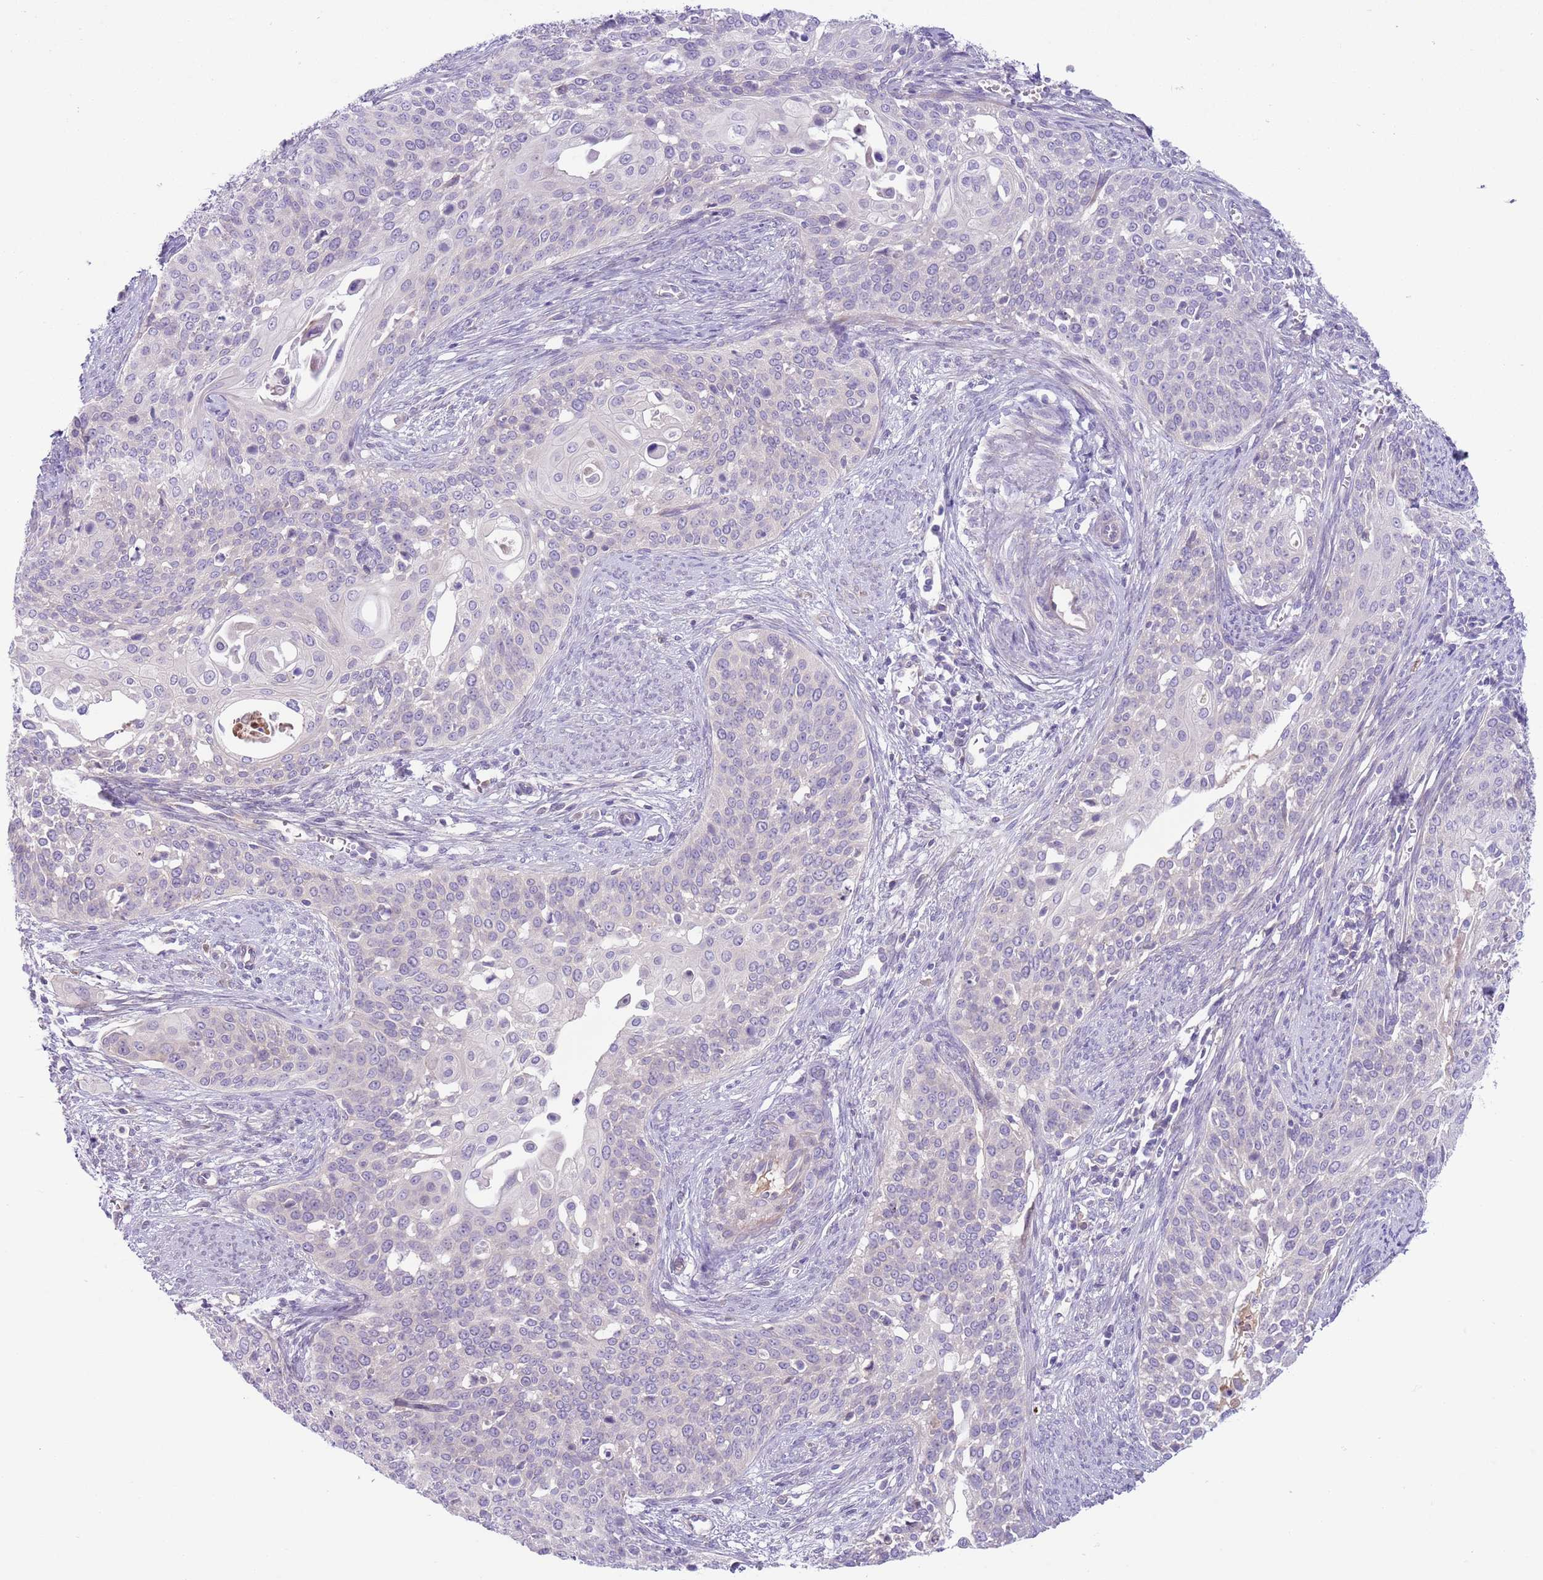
{"staining": {"intensity": "negative", "quantity": "none", "location": "none"}, "tissue": "cervical cancer", "cell_type": "Tumor cells", "image_type": "cancer", "snomed": [{"axis": "morphology", "description": "Squamous cell carcinoma, NOS"}, {"axis": "topography", "description": "Cervix"}], "caption": "An image of human squamous cell carcinoma (cervical) is negative for staining in tumor cells.", "gene": "CFH", "patient": {"sex": "female", "age": 44}}